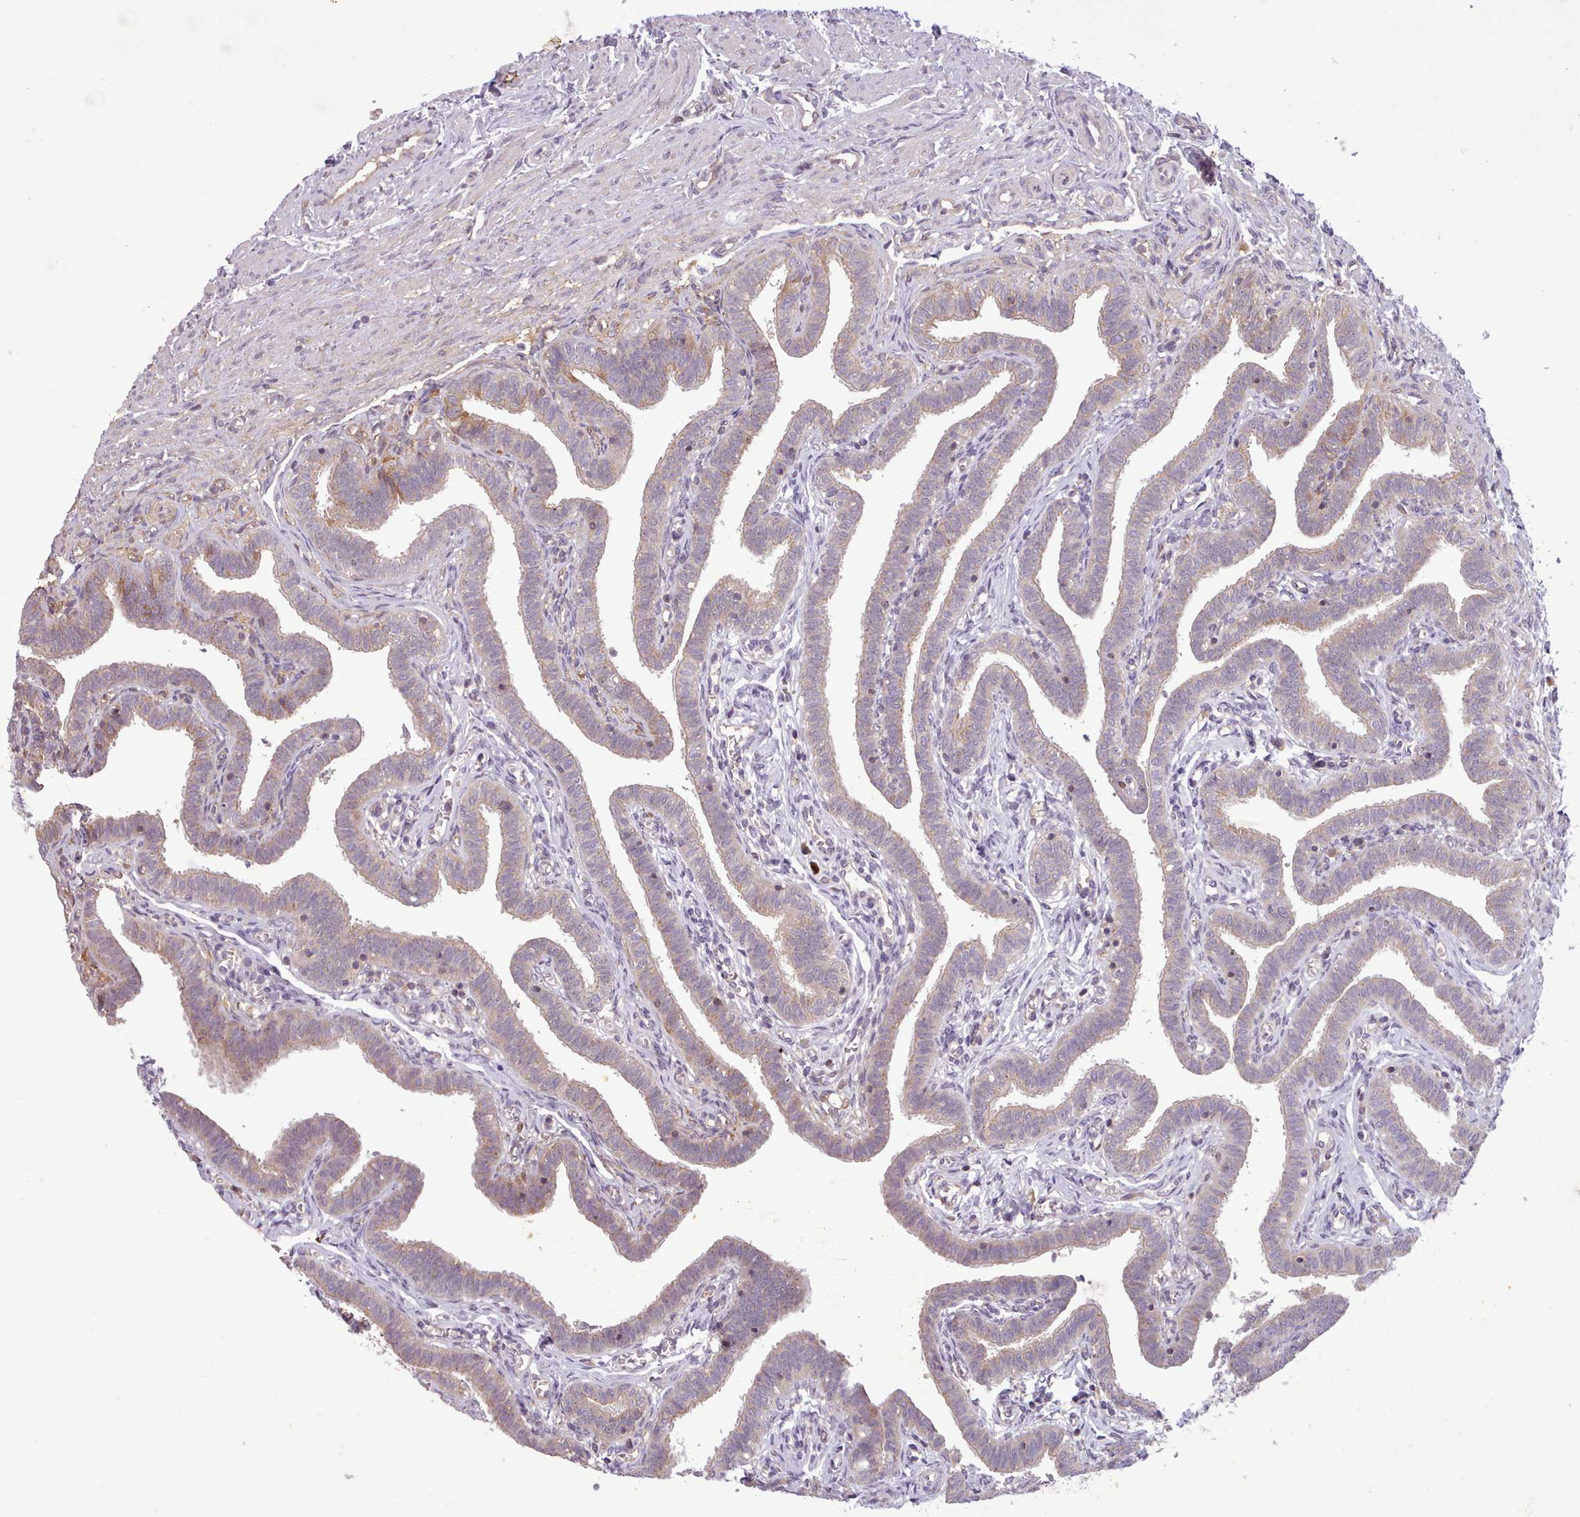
{"staining": {"intensity": "moderate", "quantity": "25%-75%", "location": "cytoplasmic/membranous"}, "tissue": "fallopian tube", "cell_type": "Glandular cells", "image_type": "normal", "snomed": [{"axis": "morphology", "description": "Normal tissue, NOS"}, {"axis": "topography", "description": "Fallopian tube"}], "caption": "This is a micrograph of immunohistochemistry staining of normal fallopian tube, which shows moderate expression in the cytoplasmic/membranous of glandular cells.", "gene": "NMRK1", "patient": {"sex": "female", "age": 36}}